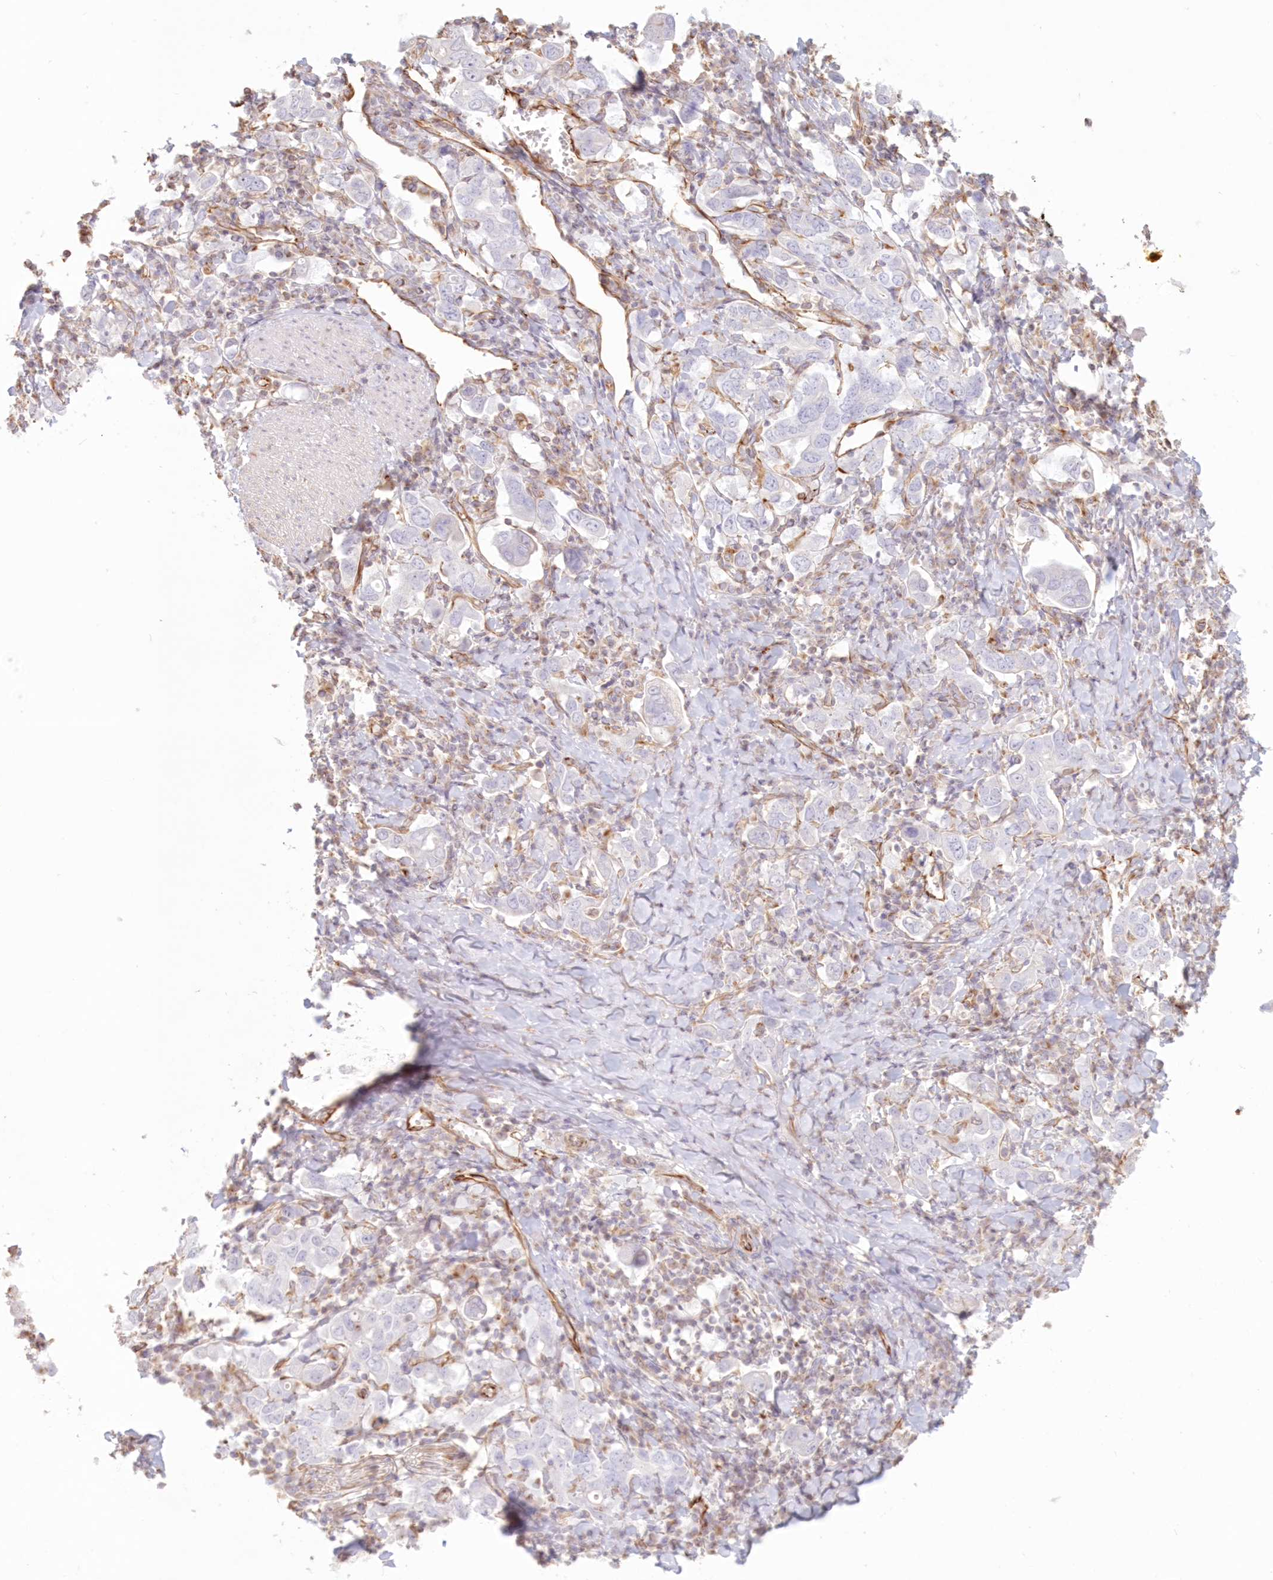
{"staining": {"intensity": "negative", "quantity": "none", "location": "none"}, "tissue": "stomach cancer", "cell_type": "Tumor cells", "image_type": "cancer", "snomed": [{"axis": "morphology", "description": "Adenocarcinoma, NOS"}, {"axis": "topography", "description": "Stomach, upper"}], "caption": "The histopathology image reveals no staining of tumor cells in stomach adenocarcinoma.", "gene": "DMRTB1", "patient": {"sex": "male", "age": 62}}